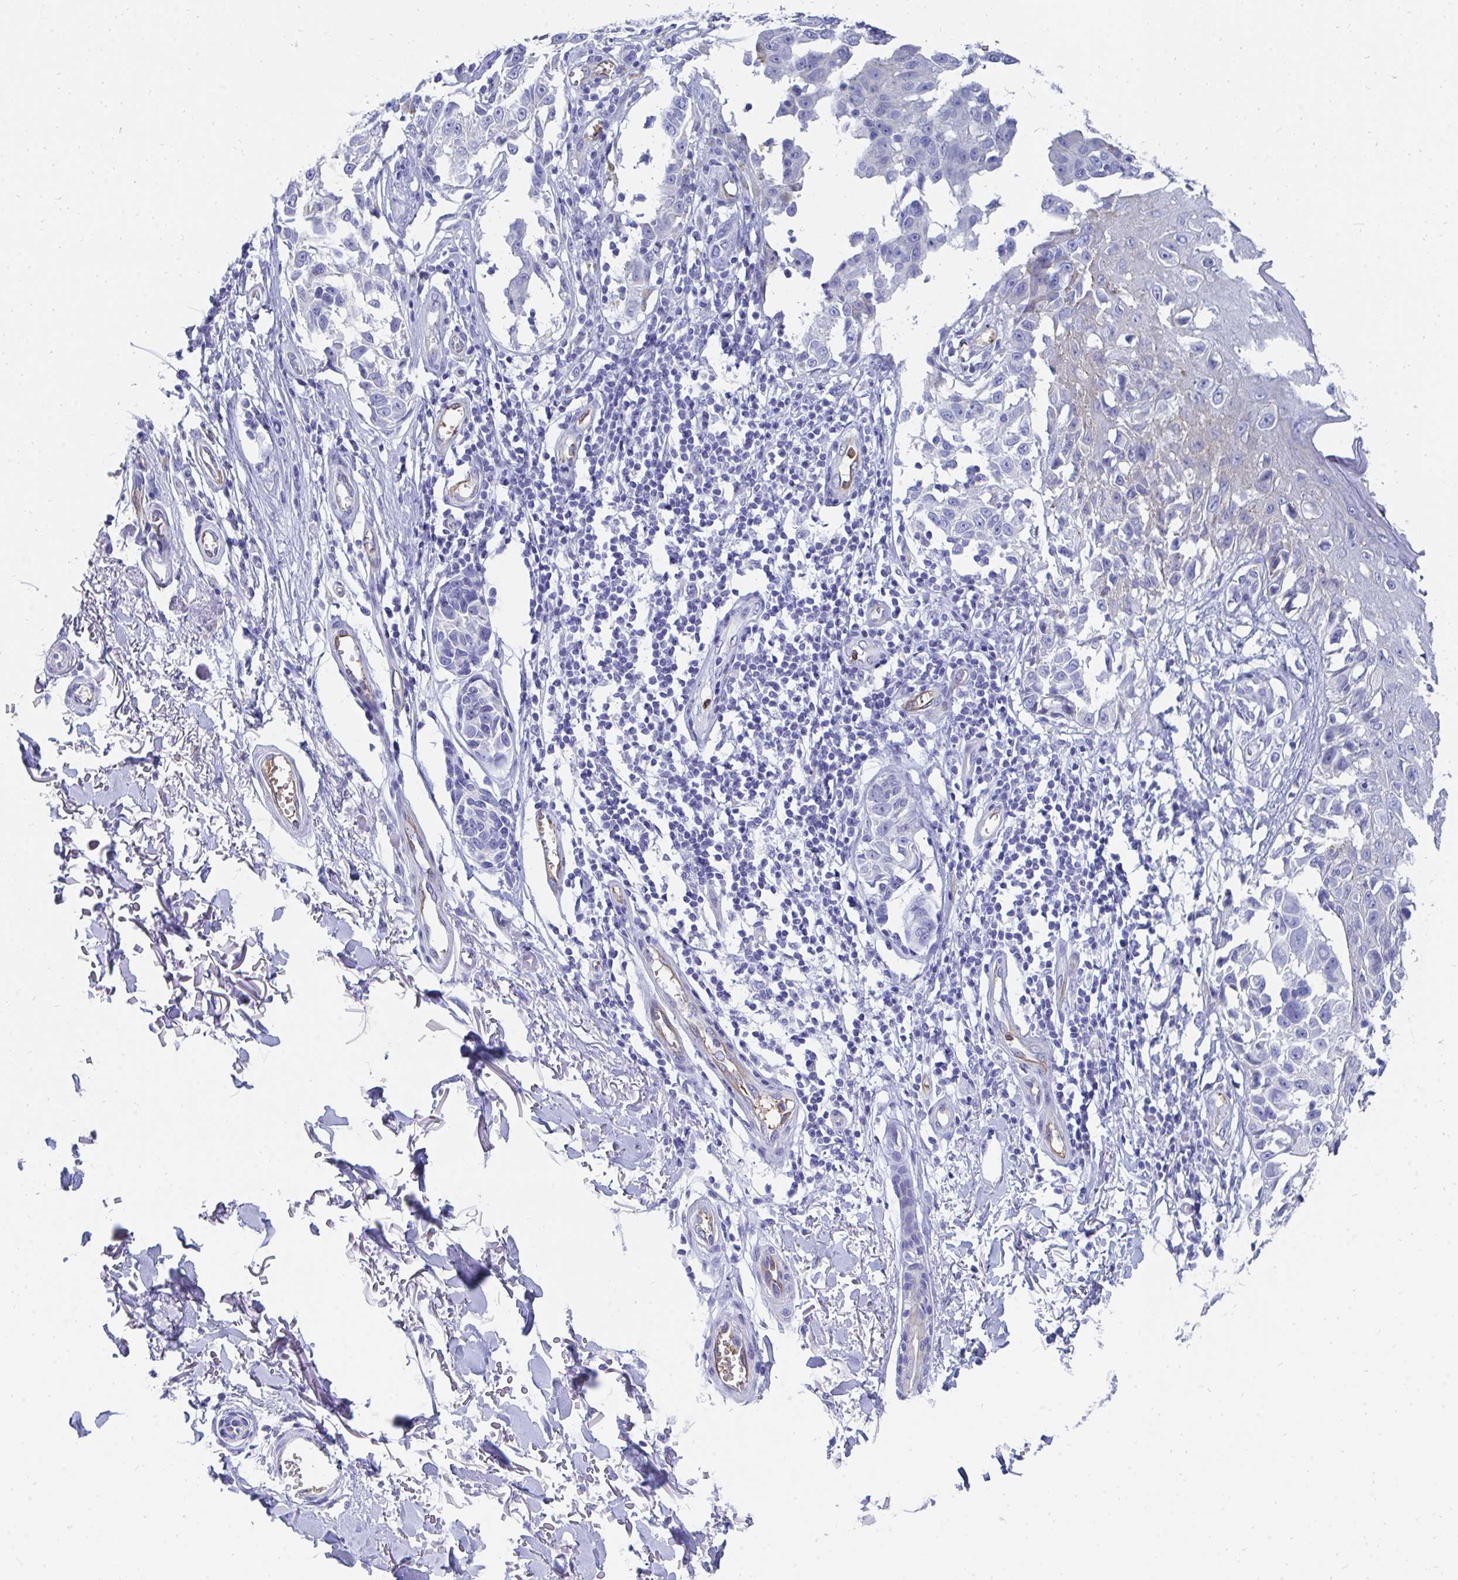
{"staining": {"intensity": "negative", "quantity": "none", "location": "none"}, "tissue": "melanoma", "cell_type": "Tumor cells", "image_type": "cancer", "snomed": [{"axis": "morphology", "description": "Malignant melanoma, NOS"}, {"axis": "topography", "description": "Skin"}], "caption": "Tumor cells show no significant staining in melanoma.", "gene": "MROH2B", "patient": {"sex": "male", "age": 73}}